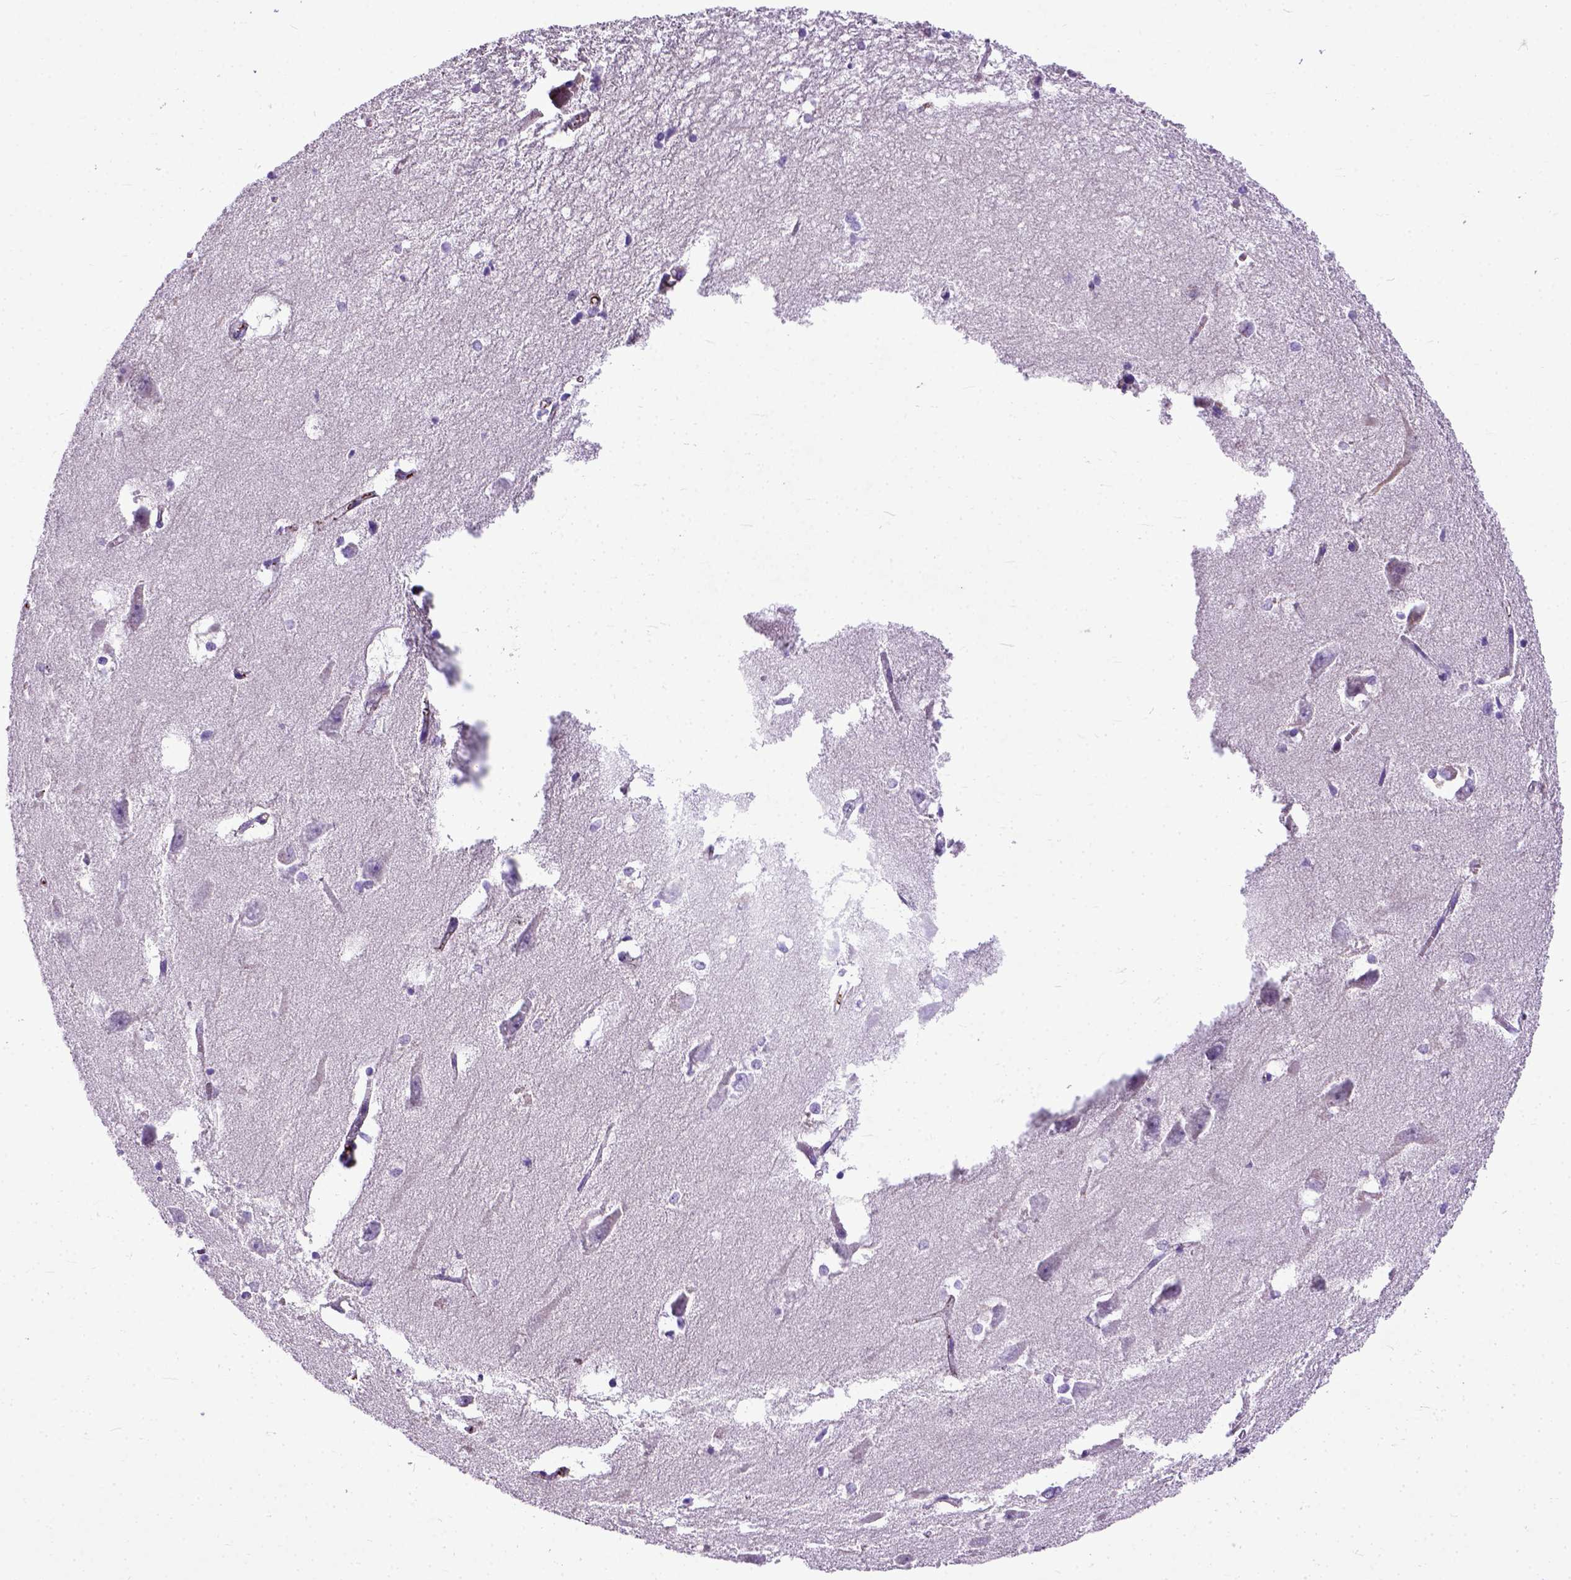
{"staining": {"intensity": "negative", "quantity": "none", "location": "none"}, "tissue": "hippocampus", "cell_type": "Glial cells", "image_type": "normal", "snomed": [{"axis": "morphology", "description": "Normal tissue, NOS"}, {"axis": "topography", "description": "Lateral ventricle wall"}, {"axis": "topography", "description": "Hippocampus"}], "caption": "Immunohistochemical staining of normal human hippocampus exhibits no significant staining in glial cells.", "gene": "ADAMTS8", "patient": {"sex": "female", "age": 63}}